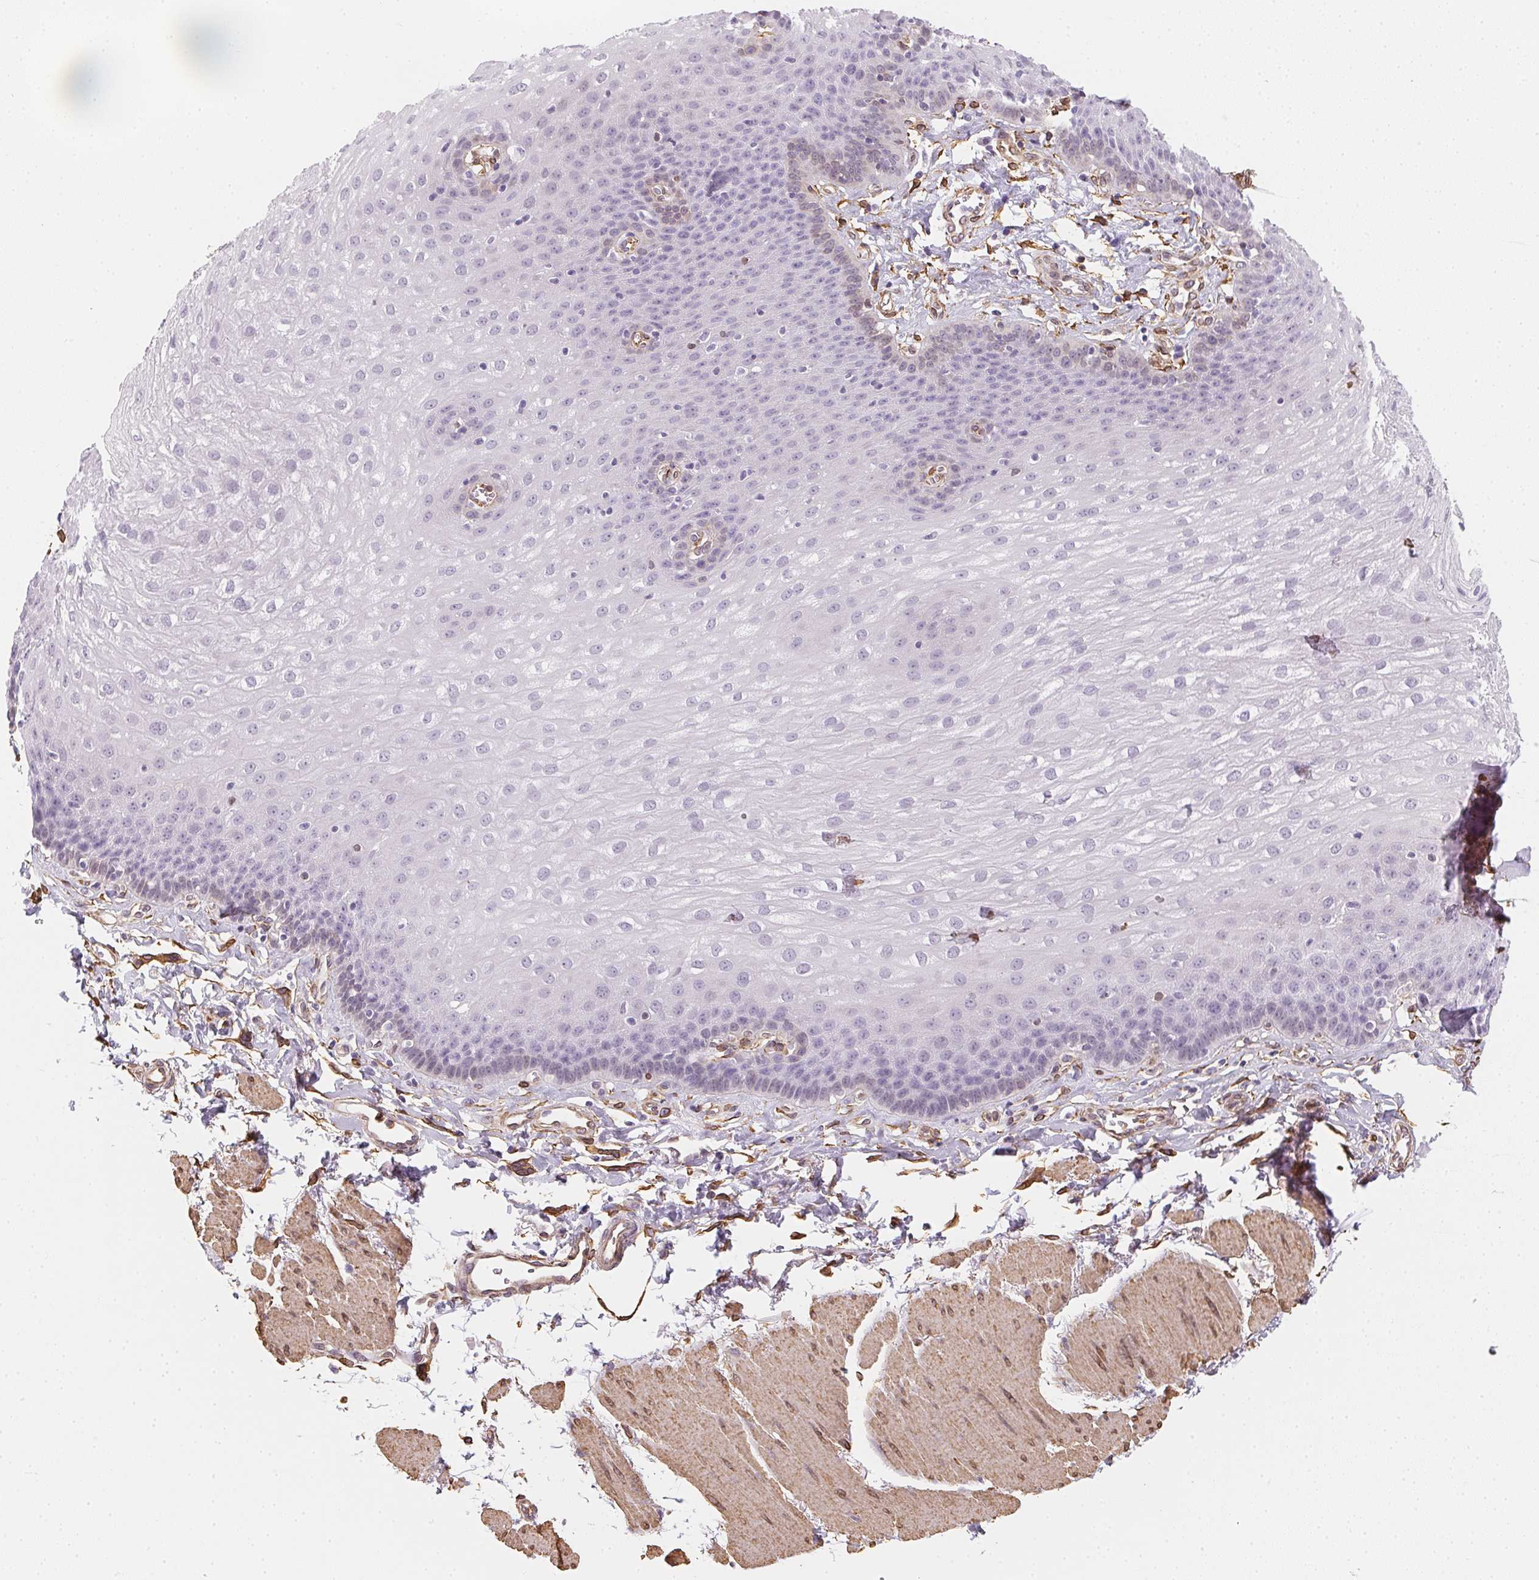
{"staining": {"intensity": "negative", "quantity": "none", "location": "none"}, "tissue": "esophagus", "cell_type": "Squamous epithelial cells", "image_type": "normal", "snomed": [{"axis": "morphology", "description": "Normal tissue, NOS"}, {"axis": "topography", "description": "Esophagus"}], "caption": "High magnification brightfield microscopy of benign esophagus stained with DAB (brown) and counterstained with hematoxylin (blue): squamous epithelial cells show no significant expression.", "gene": "RSBN1", "patient": {"sex": "female", "age": 81}}